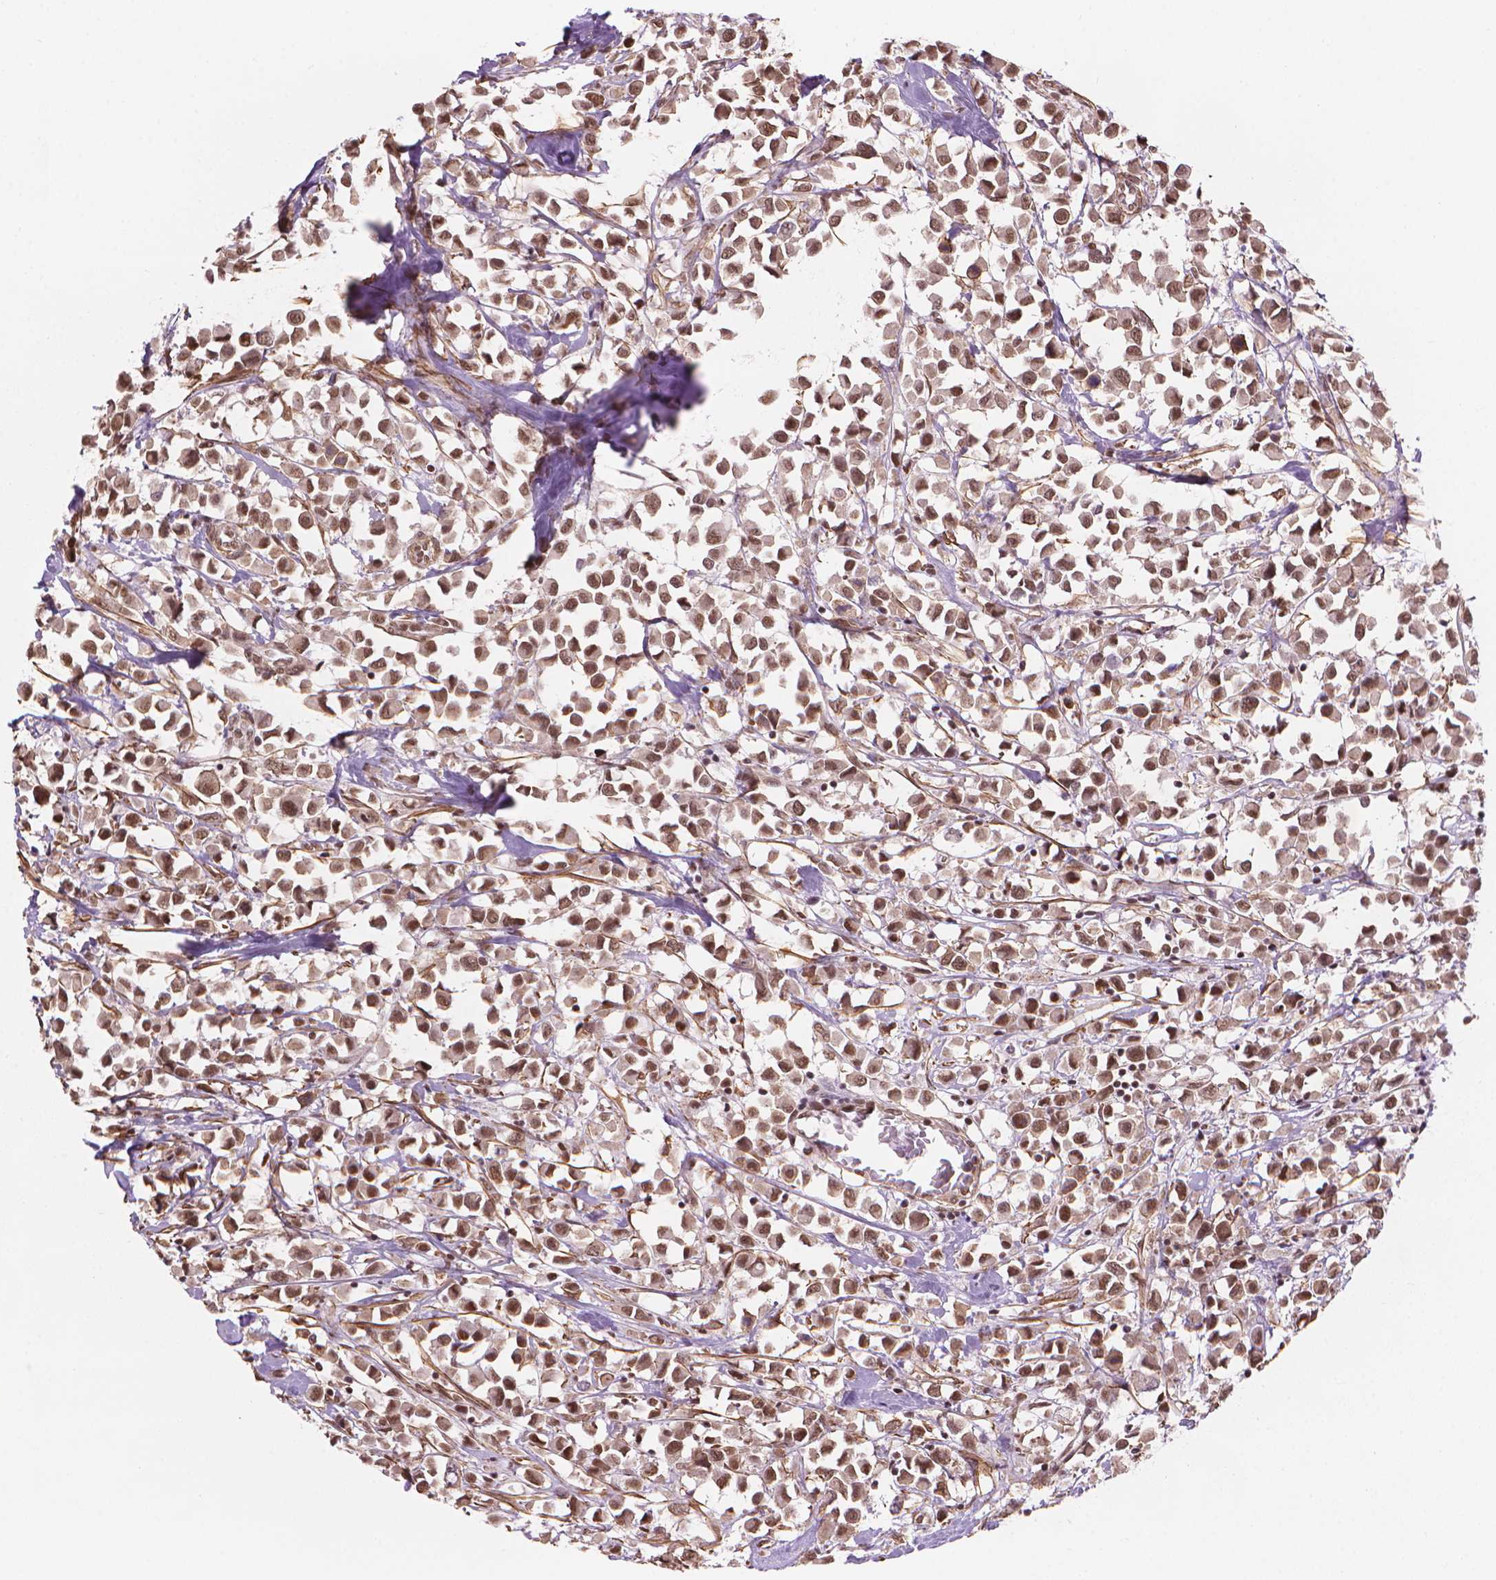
{"staining": {"intensity": "moderate", "quantity": ">75%", "location": "nuclear"}, "tissue": "breast cancer", "cell_type": "Tumor cells", "image_type": "cancer", "snomed": [{"axis": "morphology", "description": "Duct carcinoma"}, {"axis": "topography", "description": "Breast"}], "caption": "Immunohistochemical staining of breast cancer shows medium levels of moderate nuclear protein positivity in approximately >75% of tumor cells.", "gene": "HOXD4", "patient": {"sex": "female", "age": 61}}